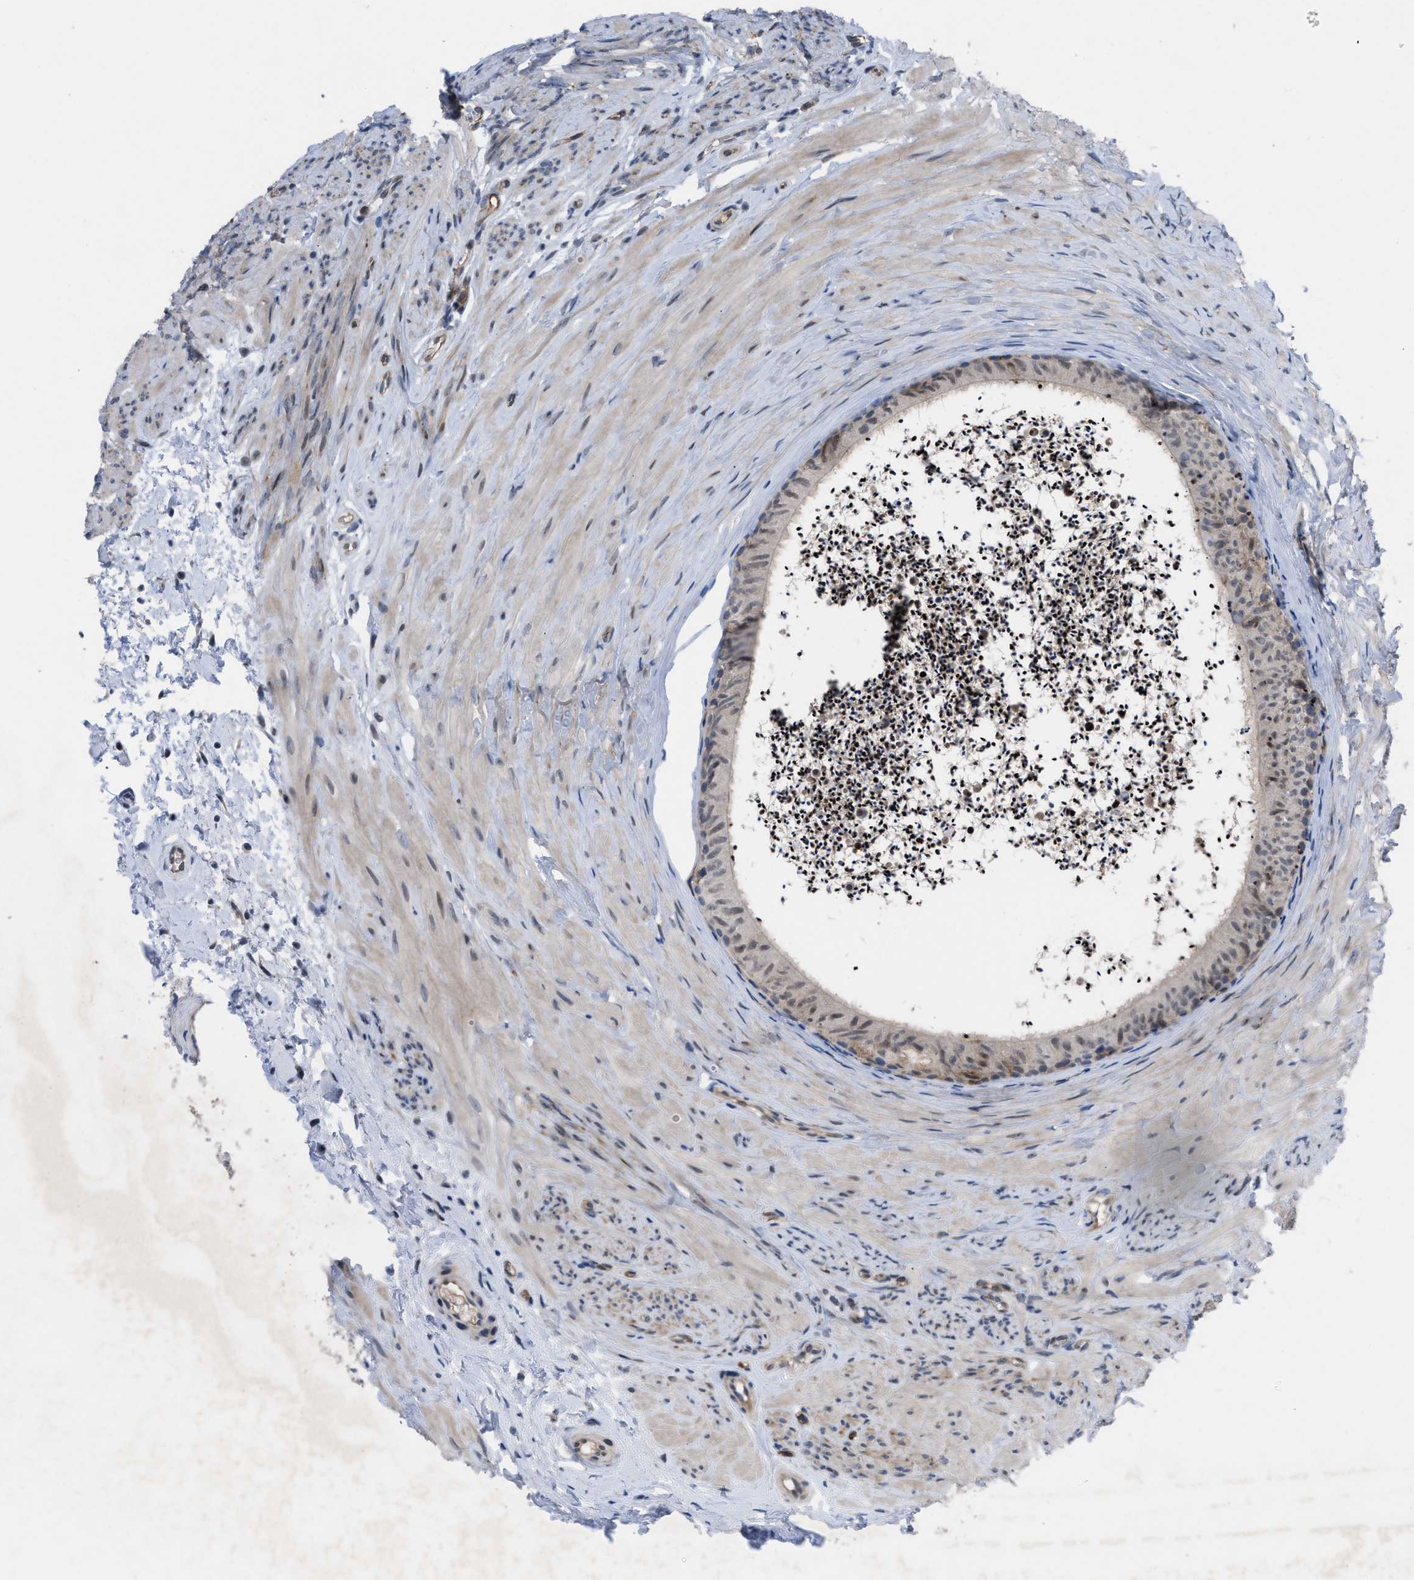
{"staining": {"intensity": "moderate", "quantity": "25%-75%", "location": "cytoplasmic/membranous"}, "tissue": "epididymis", "cell_type": "Glandular cells", "image_type": "normal", "snomed": [{"axis": "morphology", "description": "Normal tissue, NOS"}, {"axis": "topography", "description": "Epididymis"}], "caption": "Immunohistochemical staining of normal epididymis shows 25%-75% levels of moderate cytoplasmic/membranous protein expression in approximately 25%-75% of glandular cells. (DAB IHC, brown staining for protein, blue staining for nuclei).", "gene": "IL17RE", "patient": {"sex": "male", "age": 56}}